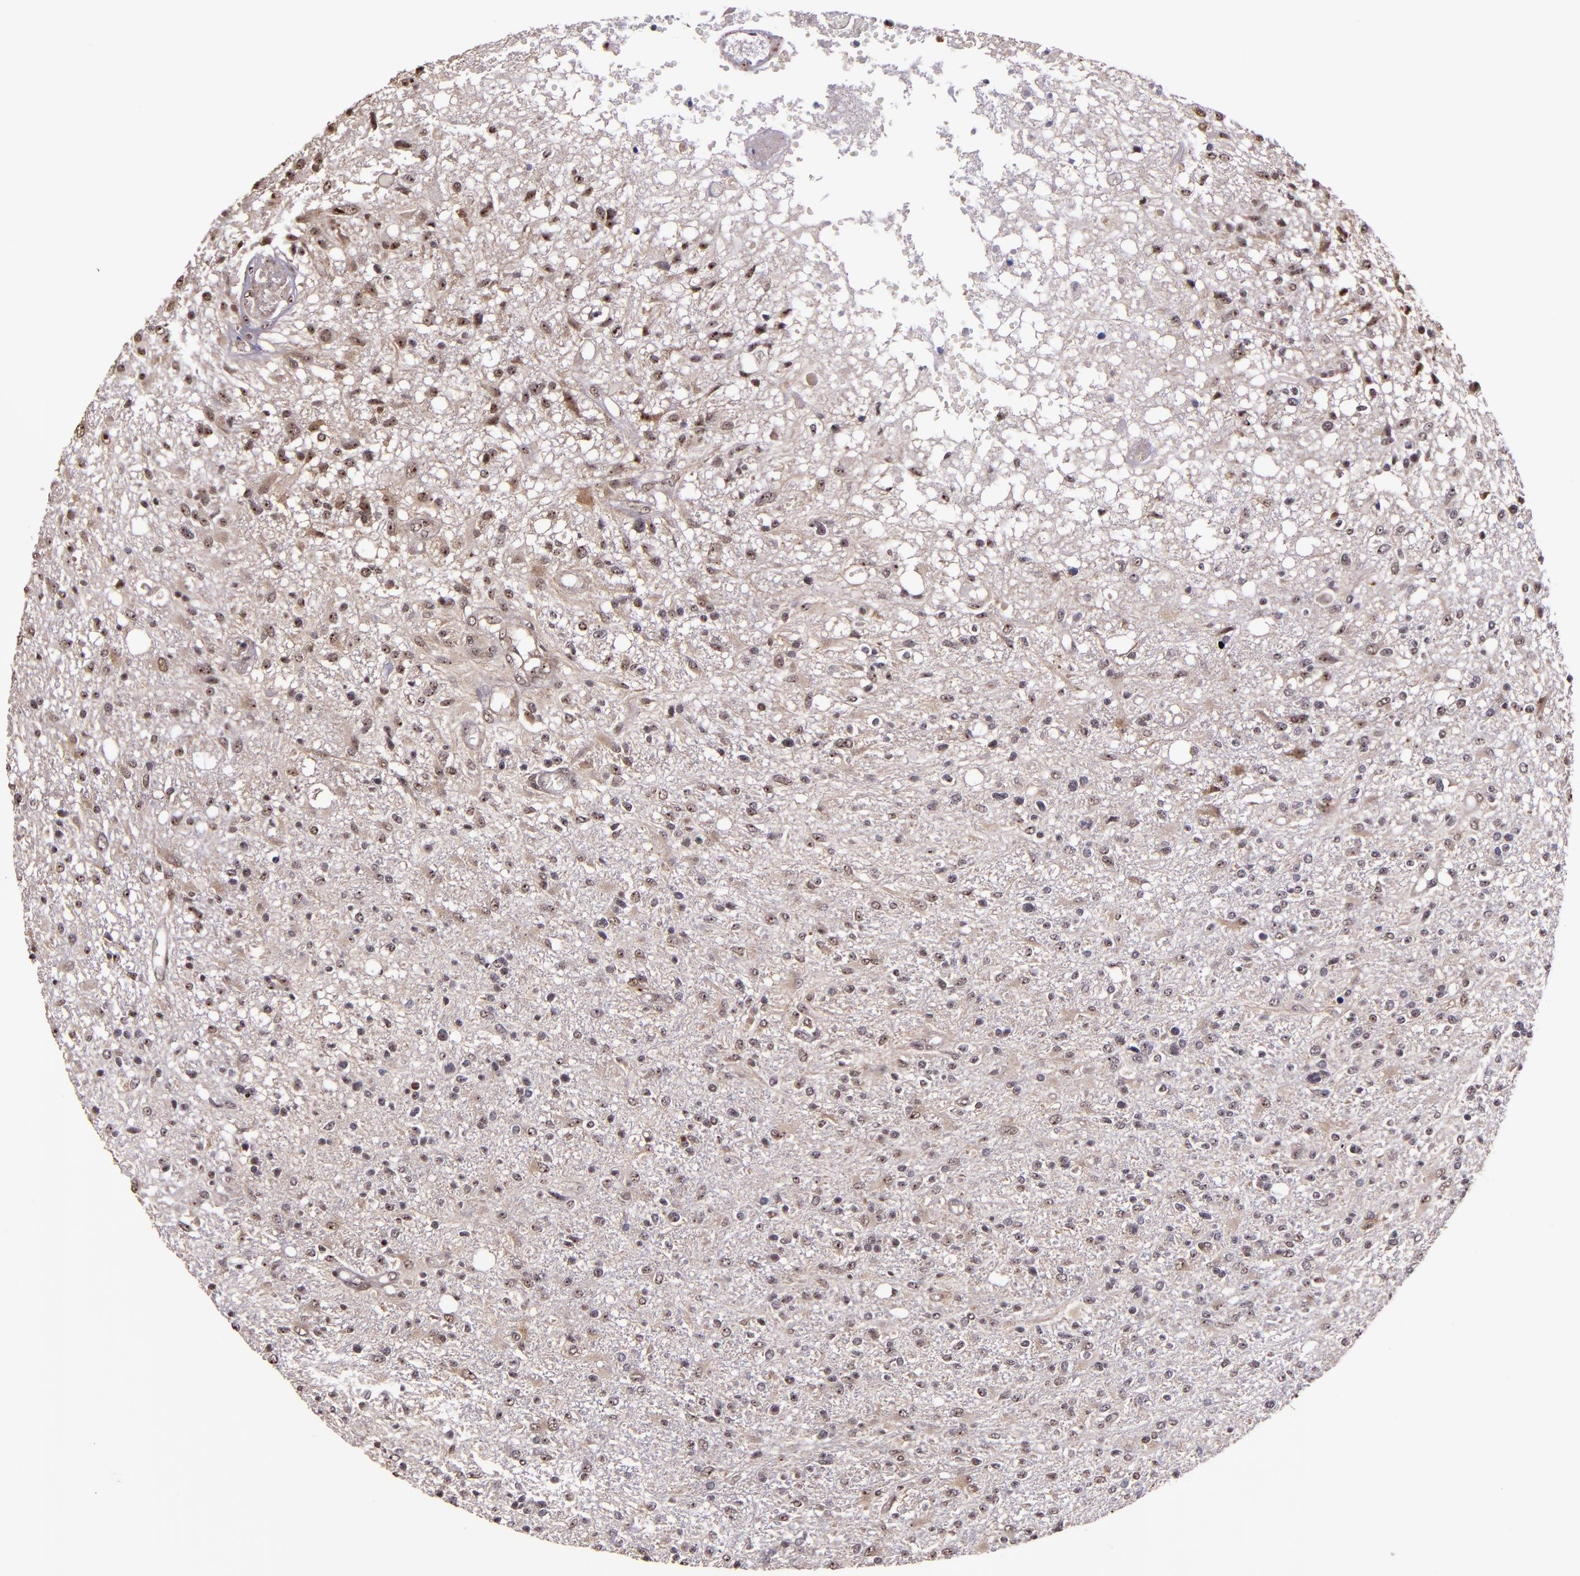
{"staining": {"intensity": "weak", "quantity": "<25%", "location": "cytoplasmic/membranous,nuclear"}, "tissue": "glioma", "cell_type": "Tumor cells", "image_type": "cancer", "snomed": [{"axis": "morphology", "description": "Glioma, malignant, High grade"}, {"axis": "topography", "description": "Cerebral cortex"}], "caption": "Immunohistochemistry (IHC) of human glioma displays no expression in tumor cells. (DAB IHC, high magnification).", "gene": "CECR2", "patient": {"sex": "male", "age": 76}}